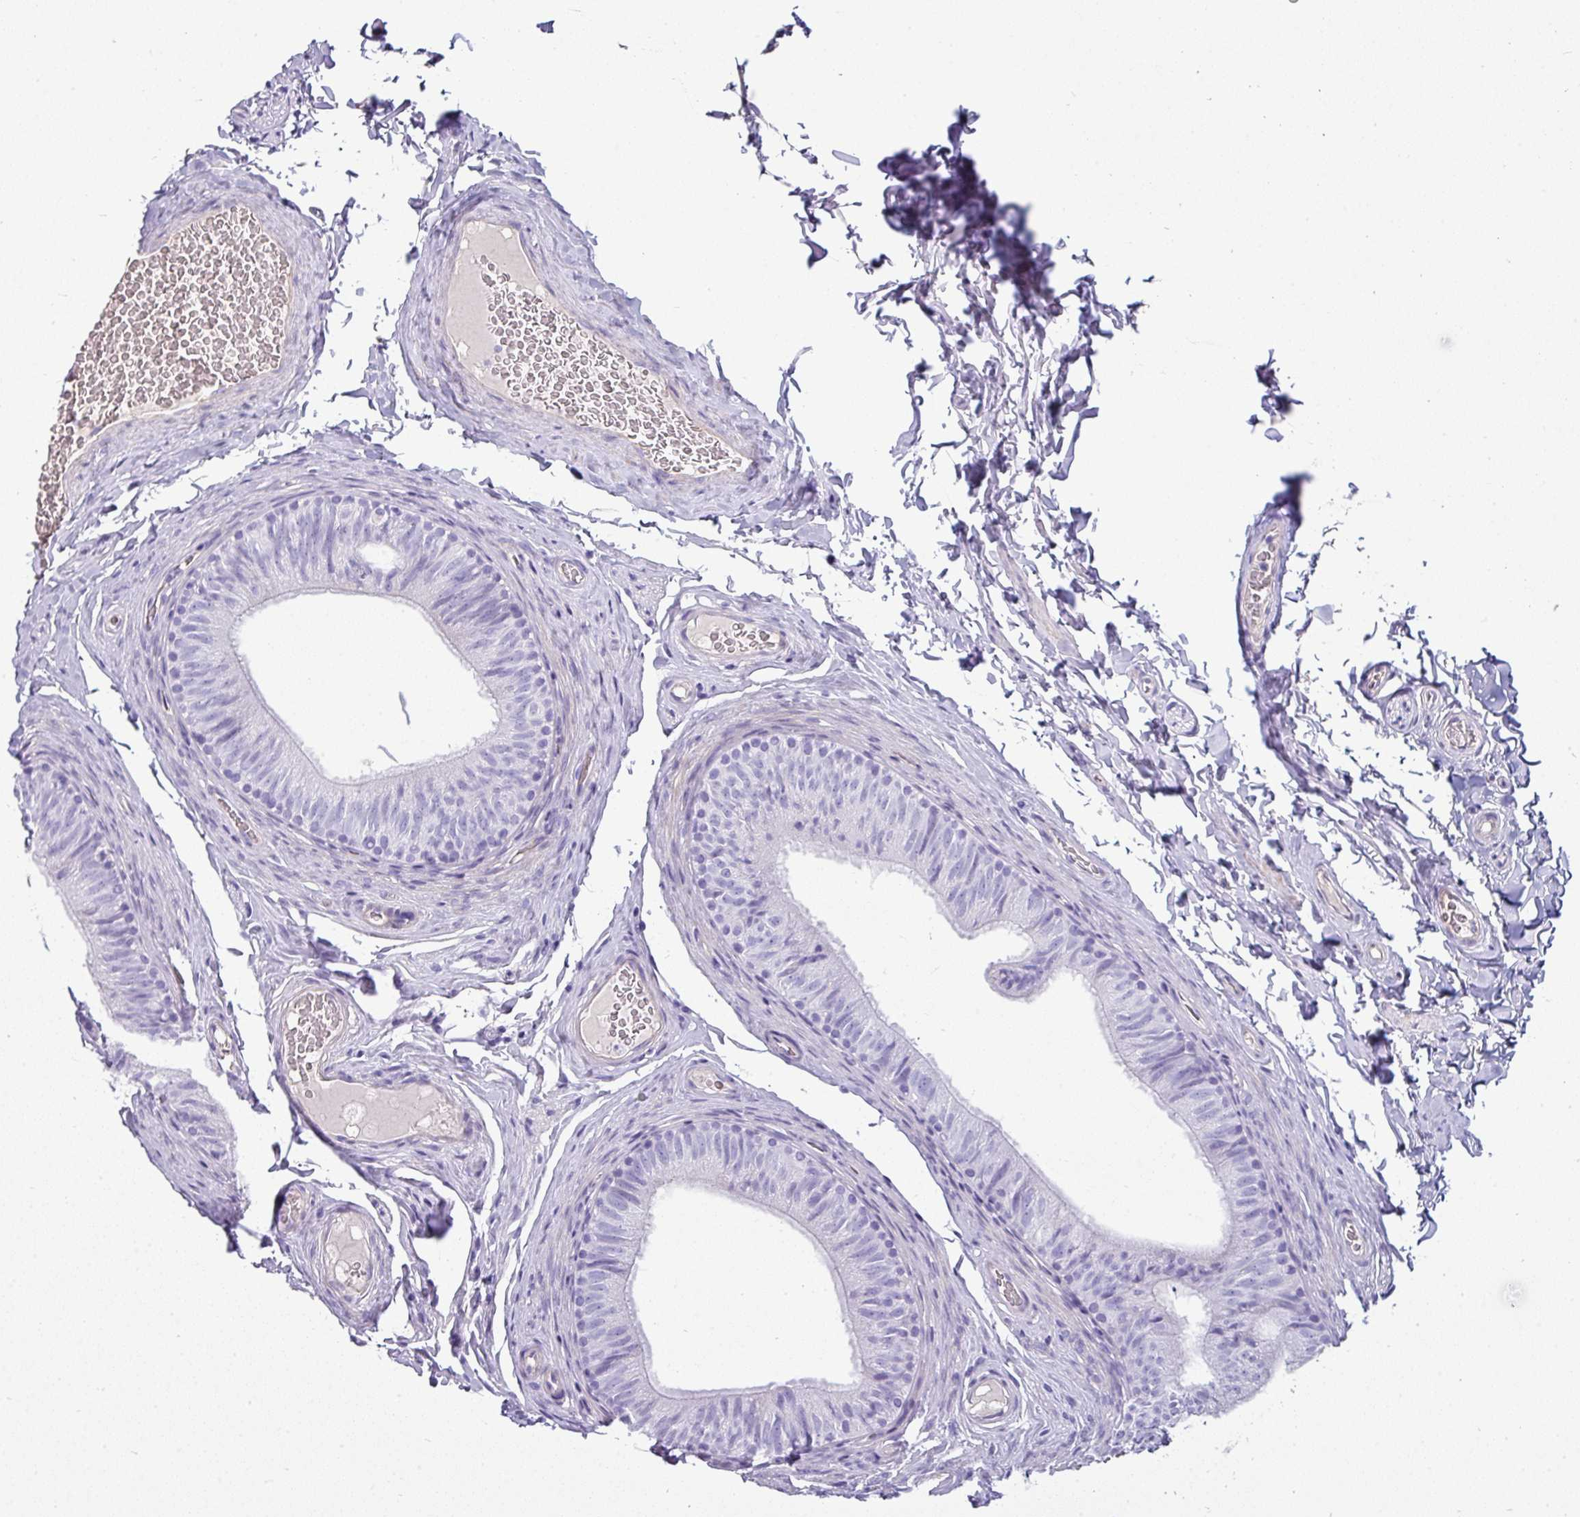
{"staining": {"intensity": "negative", "quantity": "none", "location": "none"}, "tissue": "epididymis", "cell_type": "Glandular cells", "image_type": "normal", "snomed": [{"axis": "morphology", "description": "Normal tissue, NOS"}, {"axis": "topography", "description": "Epididymis"}], "caption": "There is no significant positivity in glandular cells of epididymis. (DAB immunohistochemistry (IHC), high magnification).", "gene": "VCX2", "patient": {"sex": "male", "age": 34}}